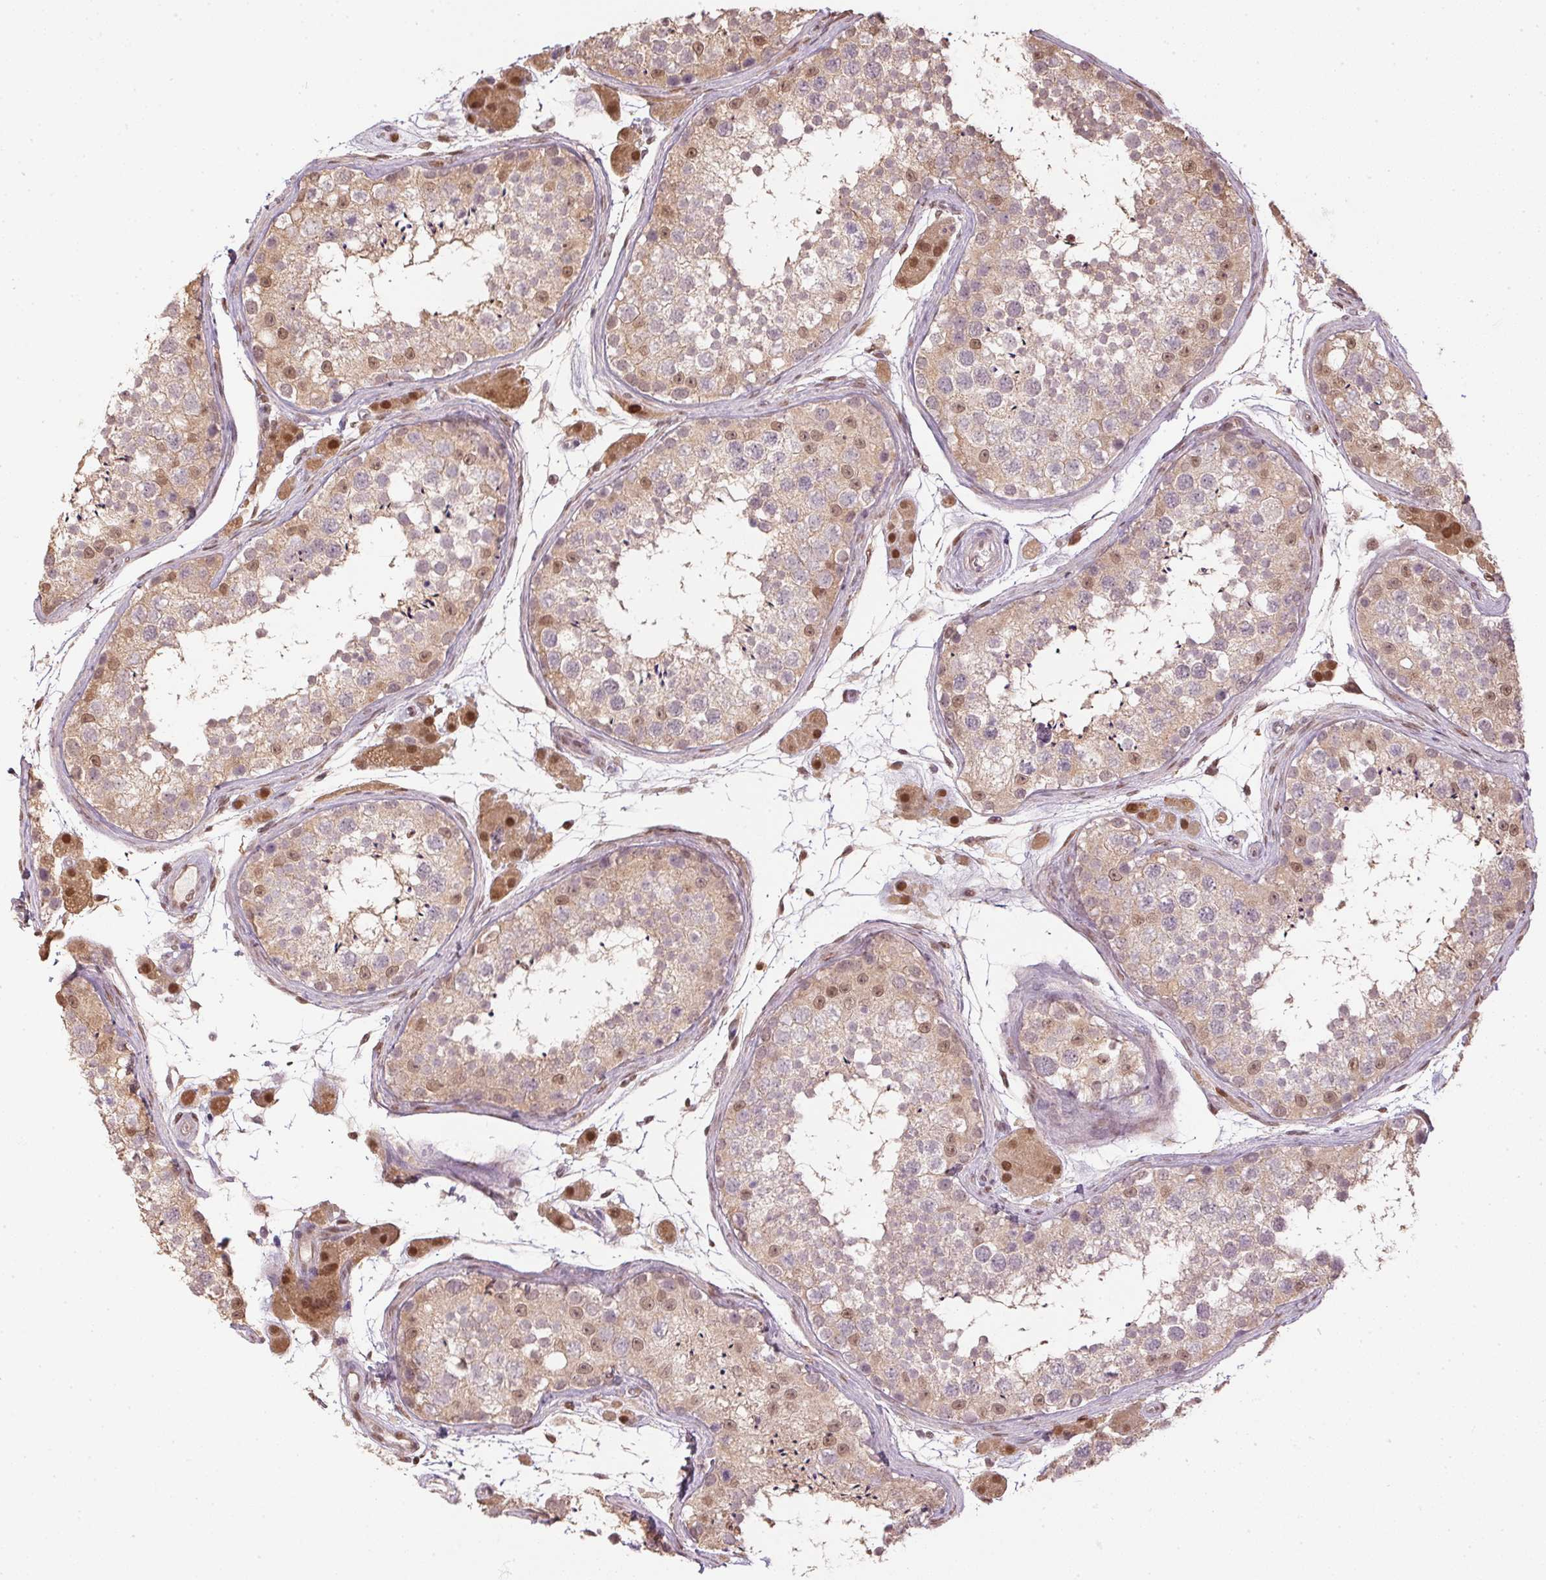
{"staining": {"intensity": "weak", "quantity": "25%-75%", "location": "nuclear"}, "tissue": "testis", "cell_type": "Cells in seminiferous ducts", "image_type": "normal", "snomed": [{"axis": "morphology", "description": "Normal tissue, NOS"}, {"axis": "topography", "description": "Testis"}], "caption": "A brown stain shows weak nuclear positivity of a protein in cells in seminiferous ducts of normal human testis. The protein is stained brown, and the nuclei are stained in blue (DAB IHC with brightfield microscopy, high magnification).", "gene": "TPI1", "patient": {"sex": "male", "age": 41}}